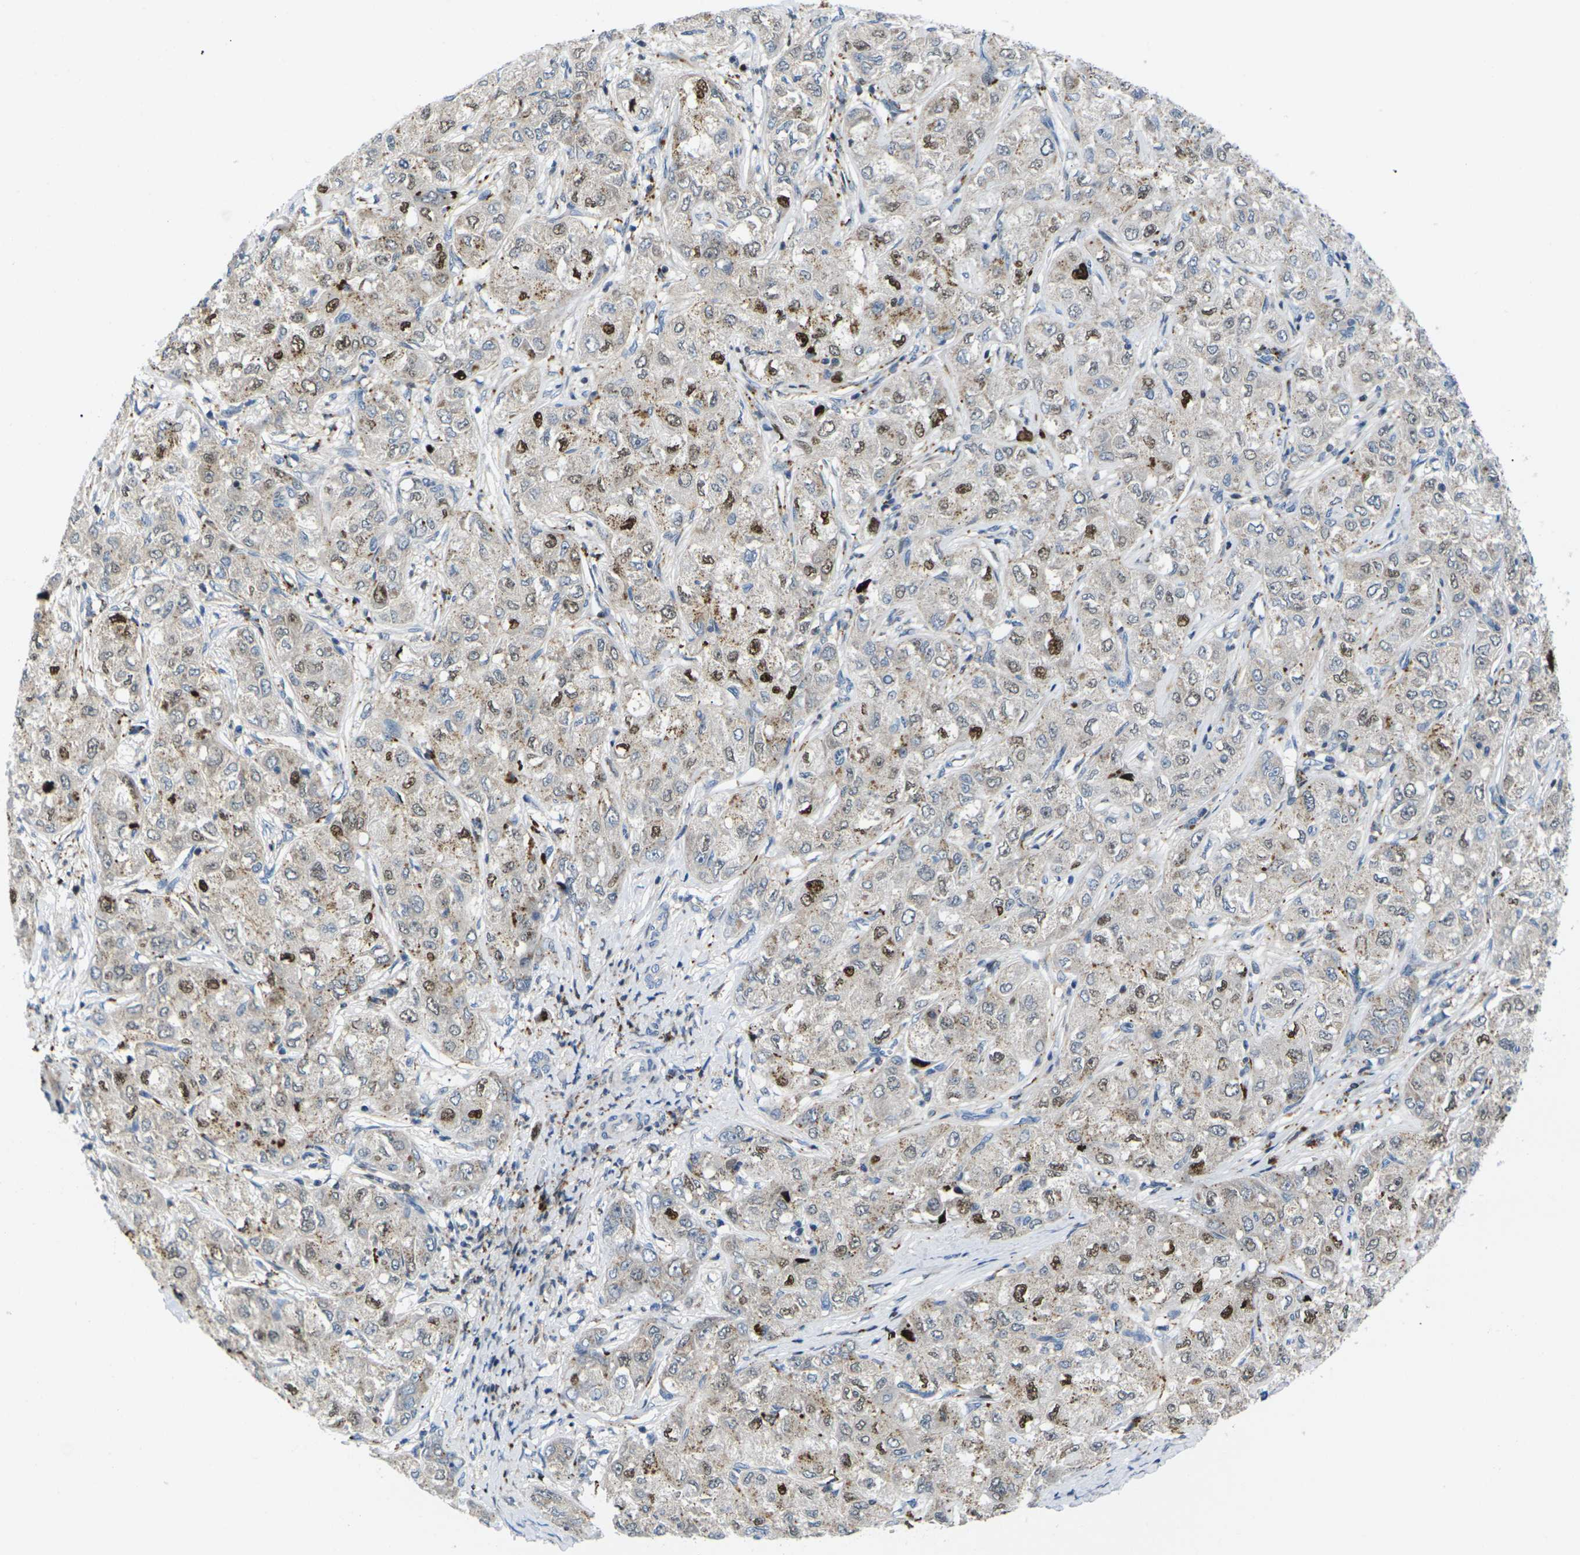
{"staining": {"intensity": "moderate", "quantity": "25%-75%", "location": "cytoplasmic/membranous,nuclear"}, "tissue": "liver cancer", "cell_type": "Tumor cells", "image_type": "cancer", "snomed": [{"axis": "morphology", "description": "Carcinoma, Hepatocellular, NOS"}, {"axis": "topography", "description": "Liver"}], "caption": "Brown immunohistochemical staining in human liver cancer (hepatocellular carcinoma) shows moderate cytoplasmic/membranous and nuclear expression in approximately 25%-75% of tumor cells.", "gene": "RPS6KA3", "patient": {"sex": "male", "age": 80}}